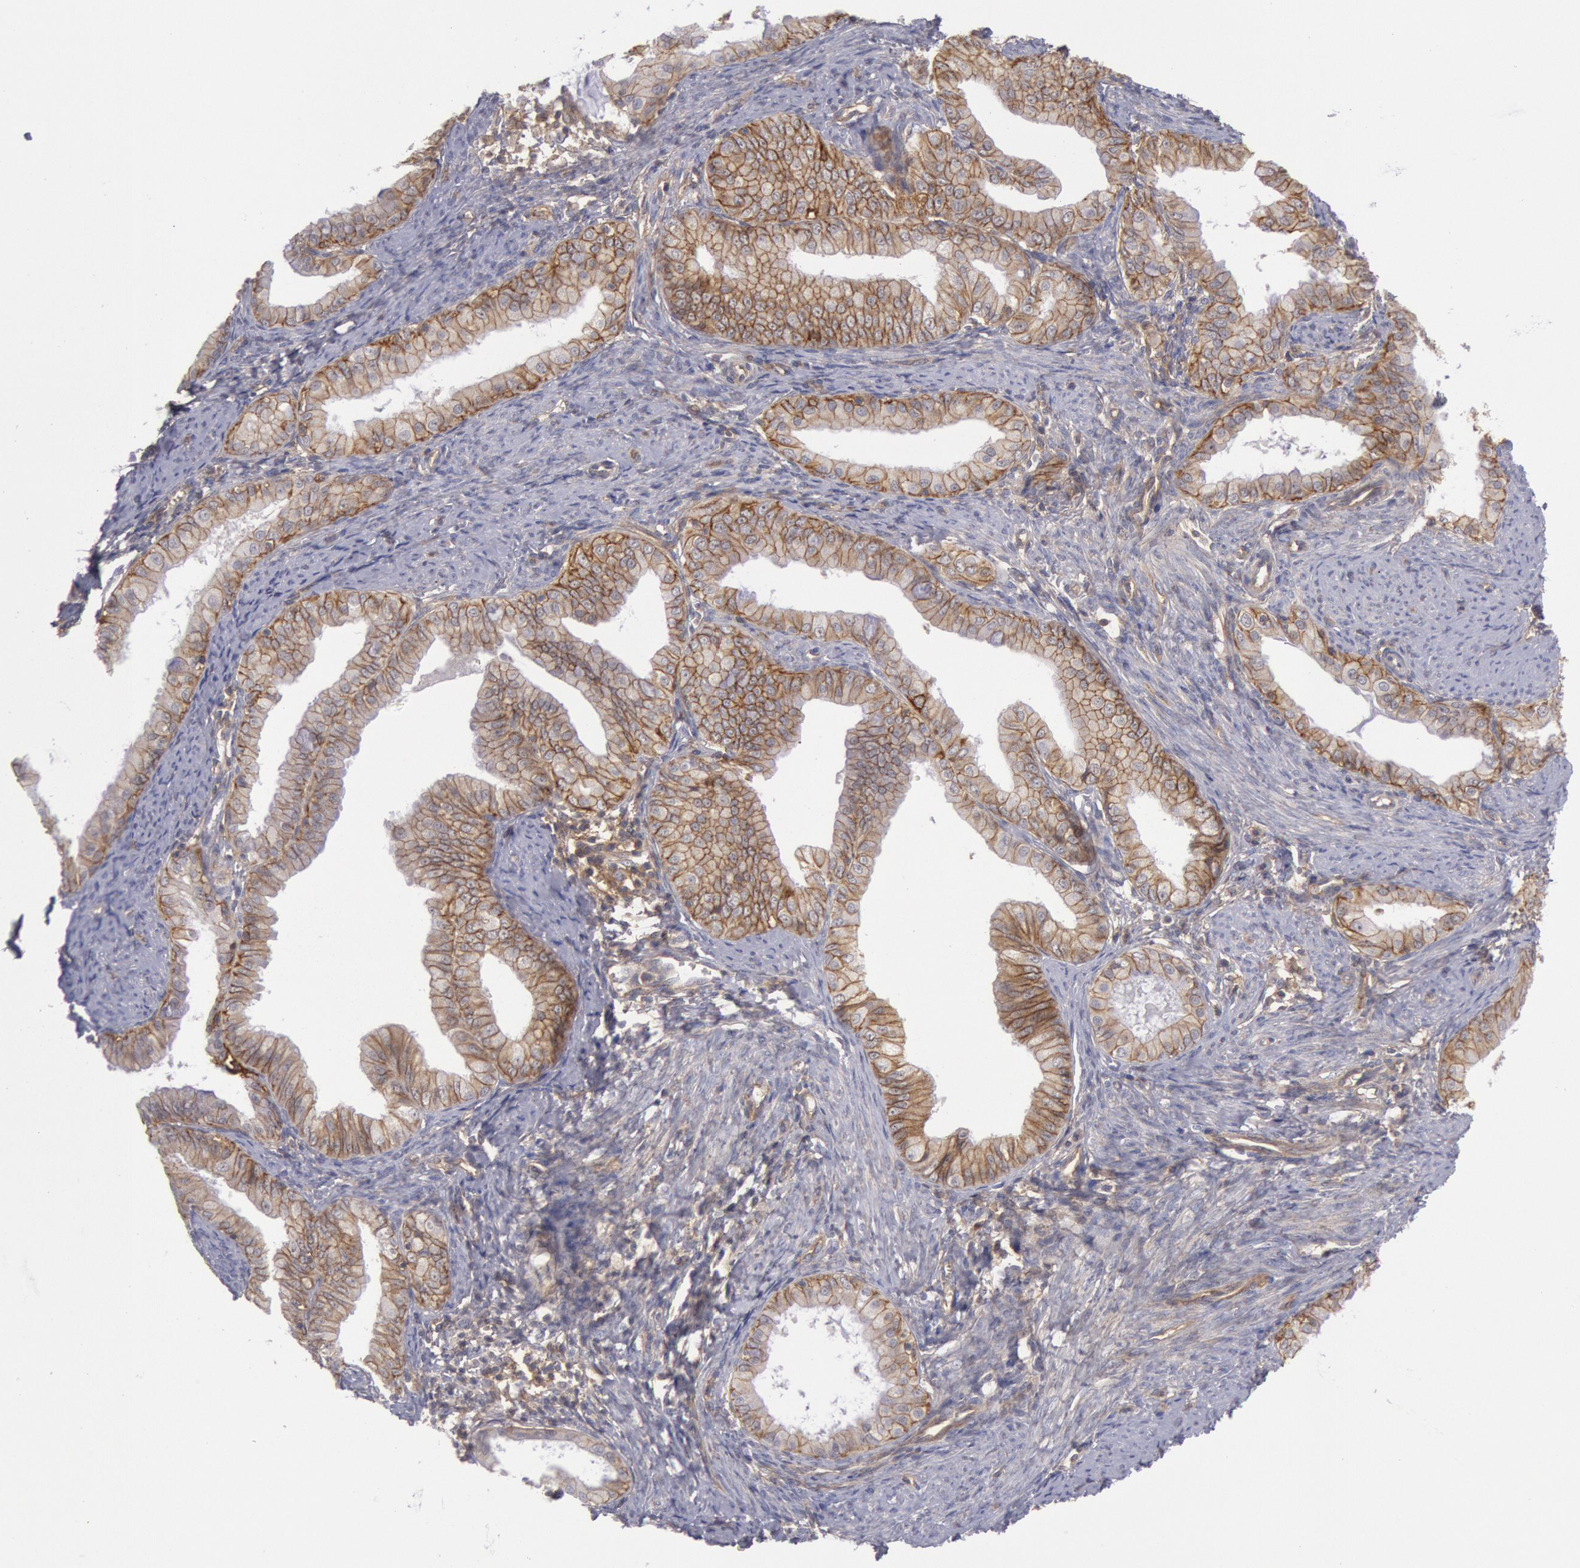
{"staining": {"intensity": "weak", "quantity": ">75%", "location": "cytoplasmic/membranous"}, "tissue": "endometrial cancer", "cell_type": "Tumor cells", "image_type": "cancer", "snomed": [{"axis": "morphology", "description": "Adenocarcinoma, NOS"}, {"axis": "topography", "description": "Endometrium"}], "caption": "The image shows immunohistochemical staining of endometrial cancer (adenocarcinoma). There is weak cytoplasmic/membranous staining is appreciated in about >75% of tumor cells.", "gene": "STX4", "patient": {"sex": "female", "age": 76}}